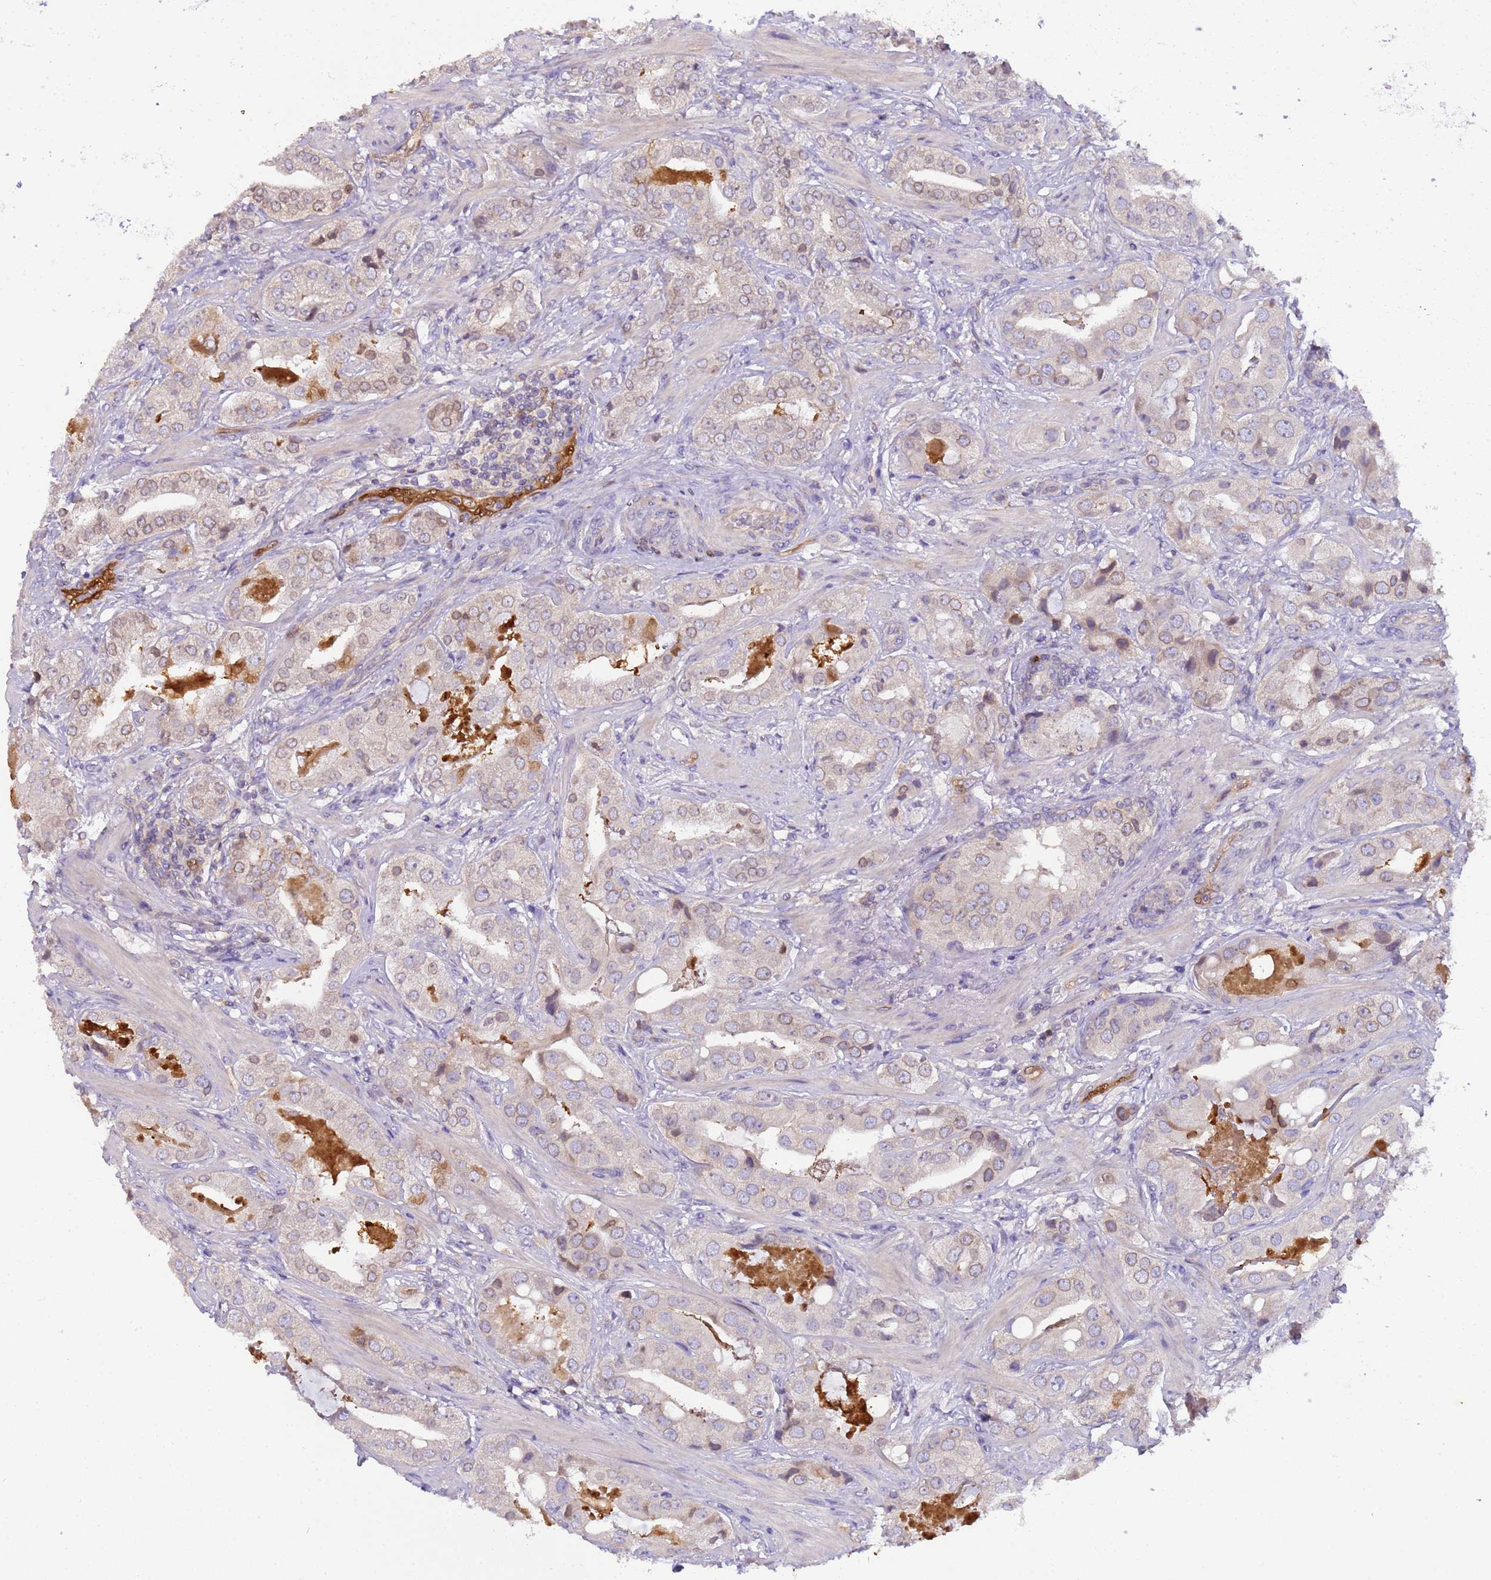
{"staining": {"intensity": "weak", "quantity": "25%-75%", "location": "cytoplasmic/membranous,nuclear"}, "tissue": "prostate cancer", "cell_type": "Tumor cells", "image_type": "cancer", "snomed": [{"axis": "morphology", "description": "Adenocarcinoma, High grade"}, {"axis": "topography", "description": "Prostate"}], "caption": "High-grade adenocarcinoma (prostate) tissue shows weak cytoplasmic/membranous and nuclear staining in about 25%-75% of tumor cells, visualized by immunohistochemistry.", "gene": "PLCXD3", "patient": {"sex": "male", "age": 63}}